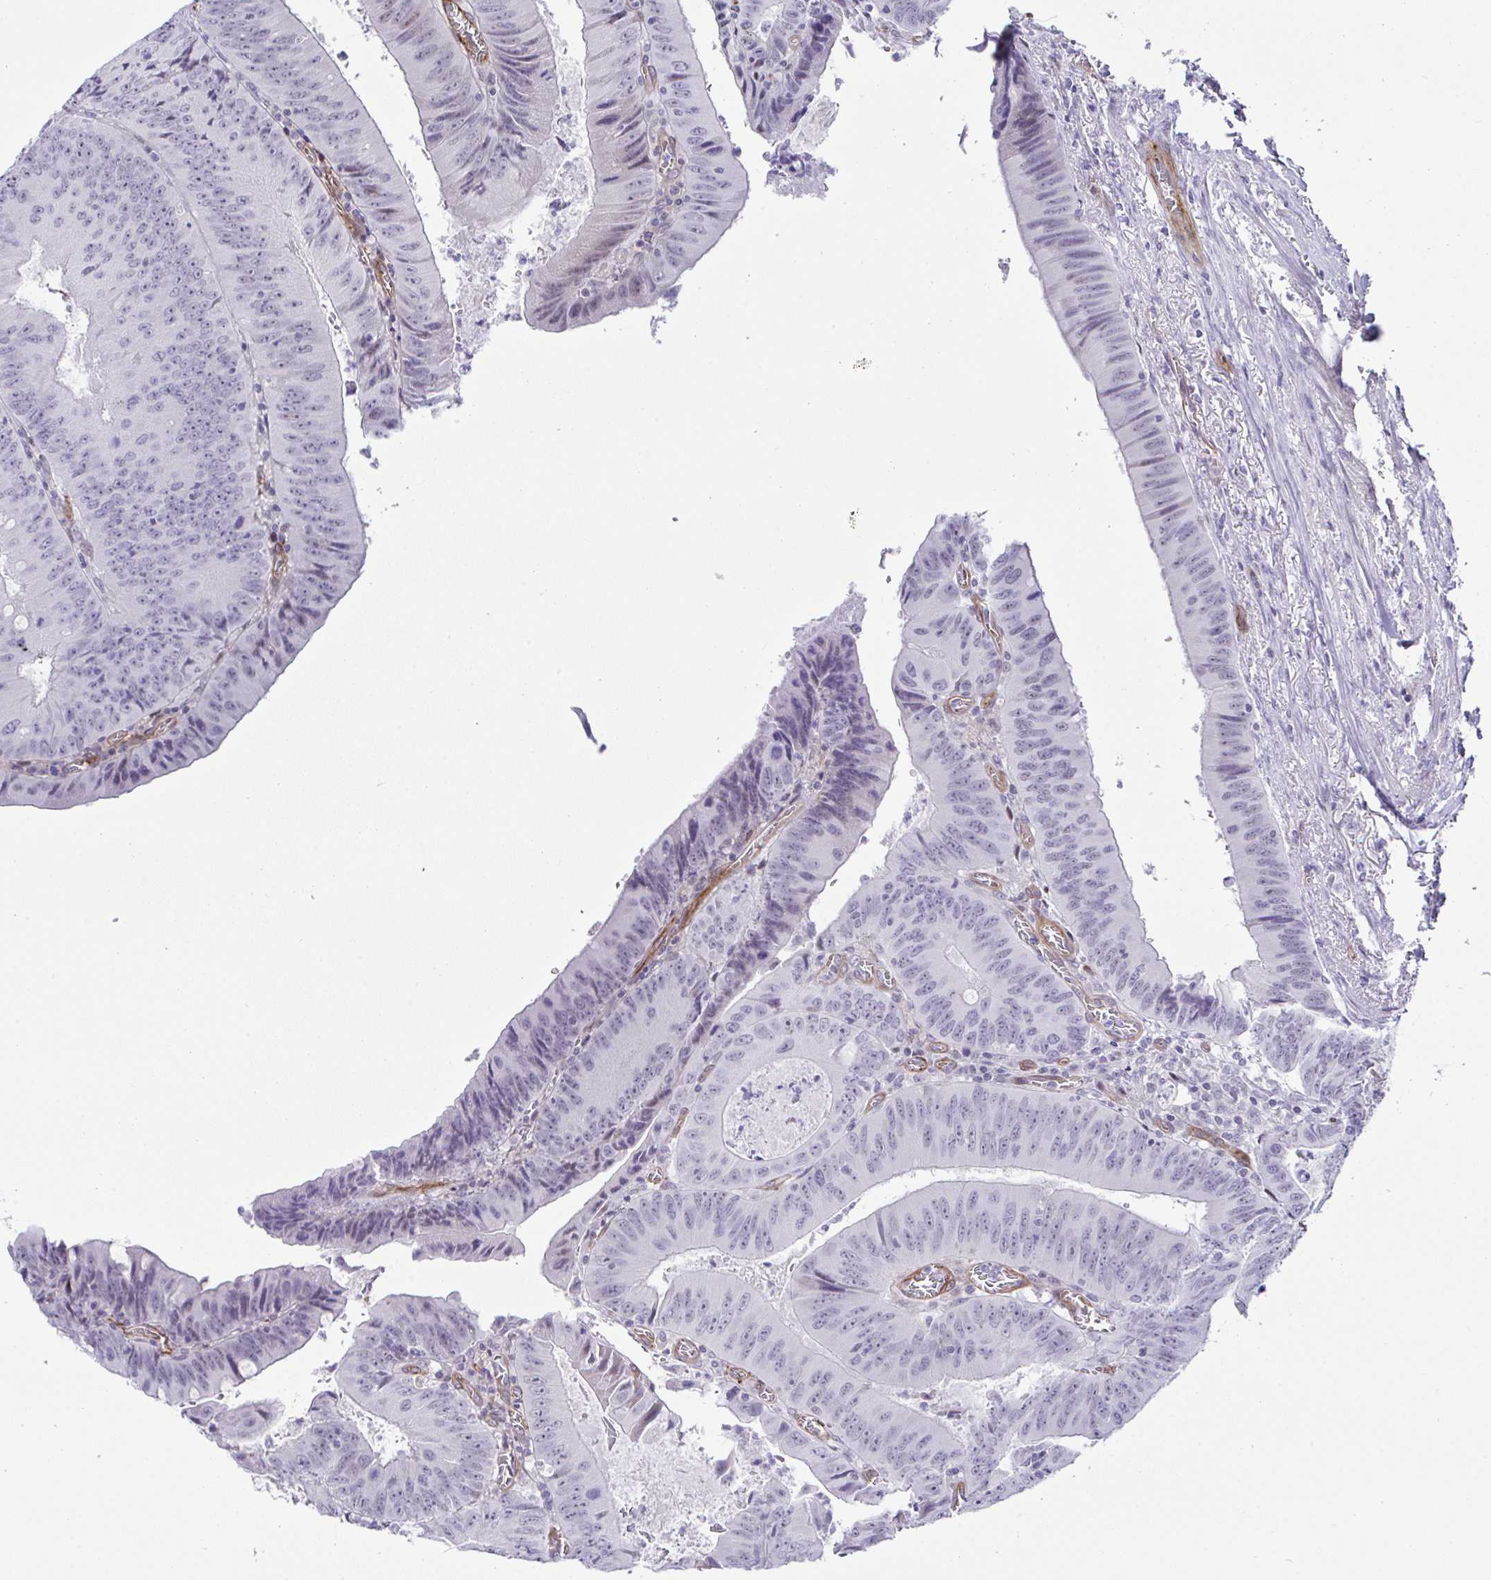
{"staining": {"intensity": "negative", "quantity": "none", "location": "none"}, "tissue": "colorectal cancer", "cell_type": "Tumor cells", "image_type": "cancer", "snomed": [{"axis": "morphology", "description": "Adenocarcinoma, NOS"}, {"axis": "topography", "description": "Rectum"}], "caption": "High power microscopy image of an immunohistochemistry image of colorectal cancer (adenocarcinoma), revealing no significant expression in tumor cells. The staining was performed using DAB to visualize the protein expression in brown, while the nuclei were stained in blue with hematoxylin (Magnification: 20x).", "gene": "FBXO34", "patient": {"sex": "female", "age": 72}}